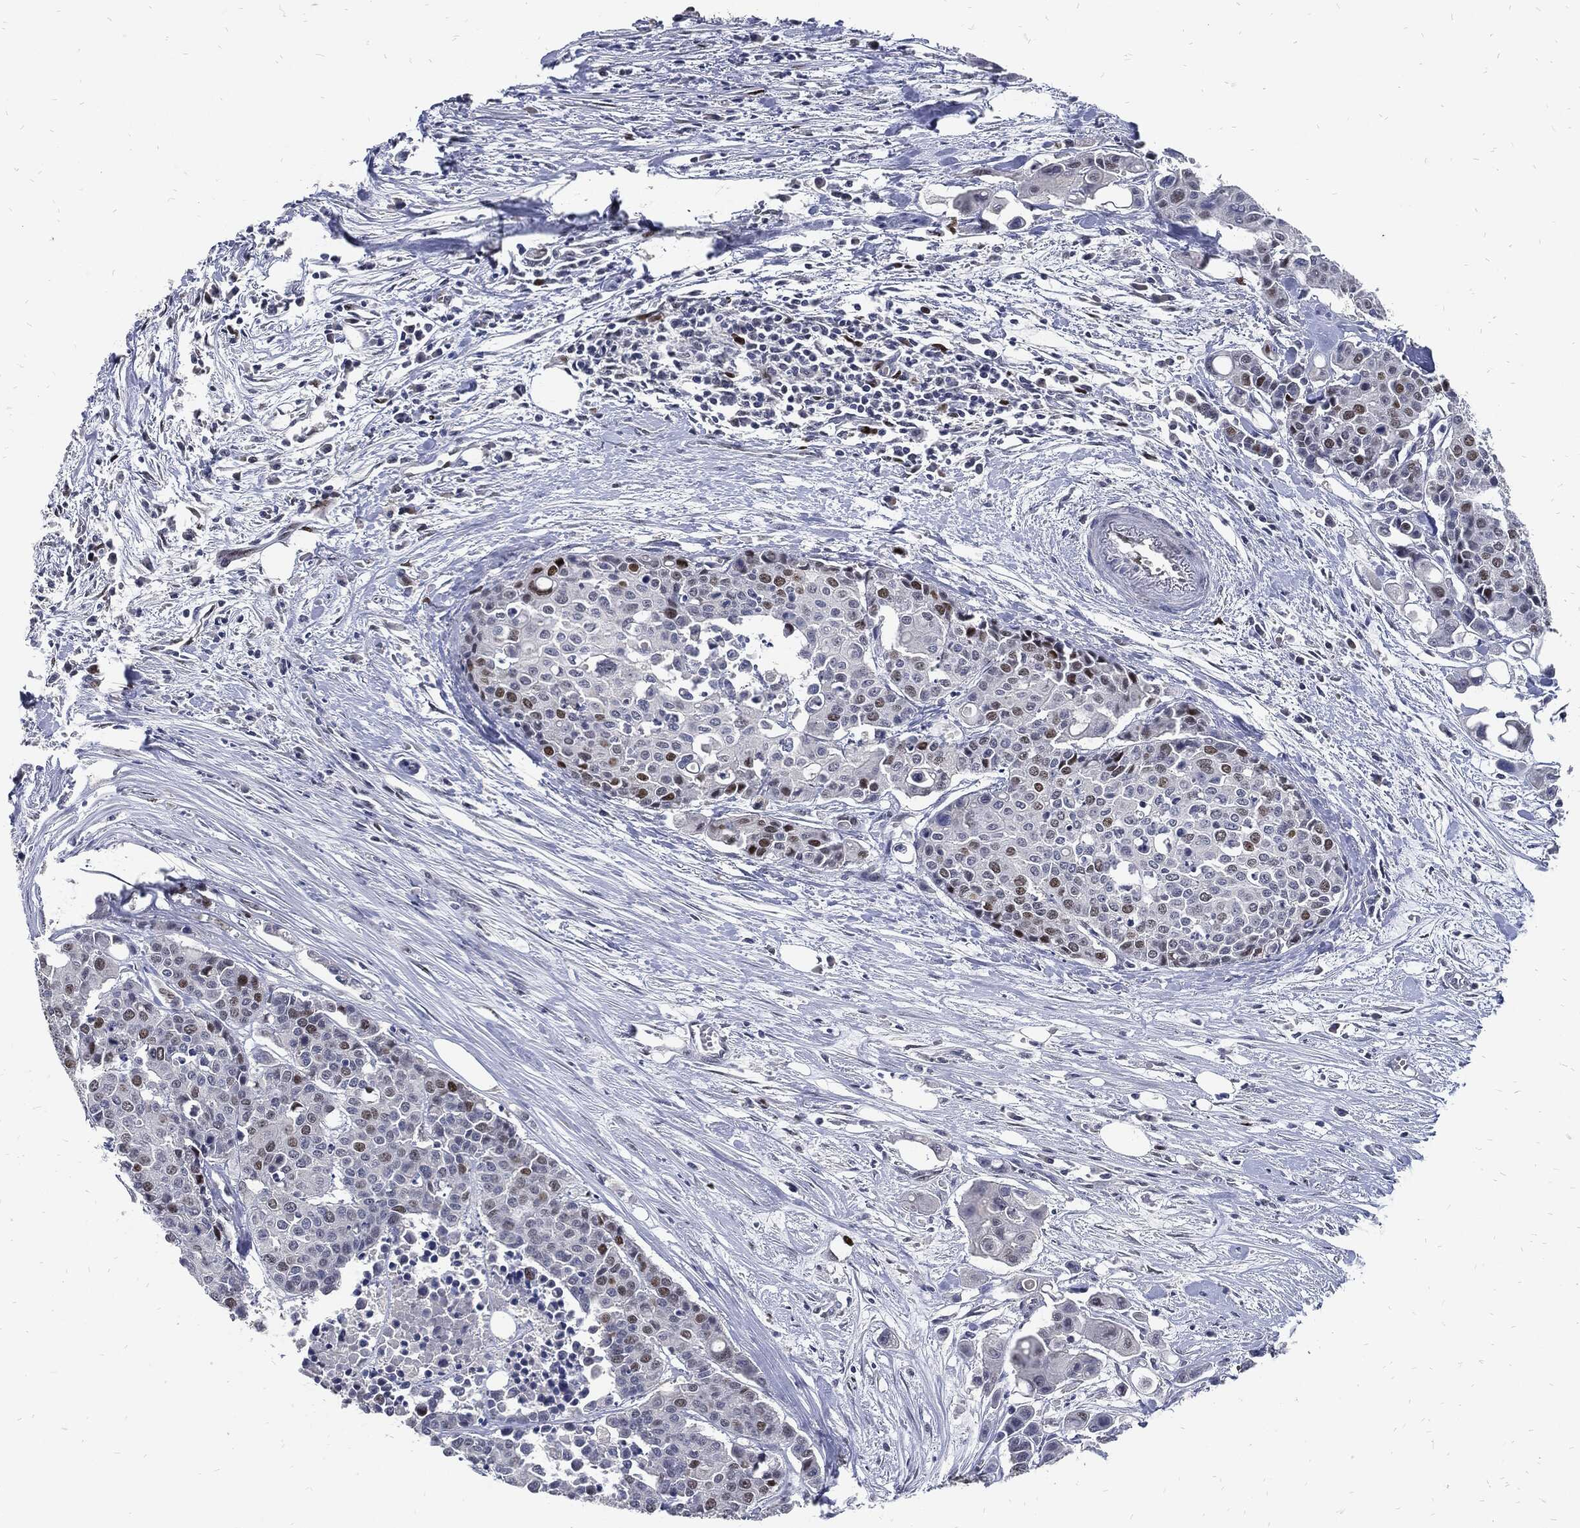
{"staining": {"intensity": "strong", "quantity": "<25%", "location": "nuclear"}, "tissue": "carcinoid", "cell_type": "Tumor cells", "image_type": "cancer", "snomed": [{"axis": "morphology", "description": "Carcinoid, malignant, NOS"}, {"axis": "topography", "description": "Colon"}], "caption": "Brown immunohistochemical staining in human carcinoid (malignant) displays strong nuclear expression in about <25% of tumor cells.", "gene": "NBN", "patient": {"sex": "male", "age": 81}}